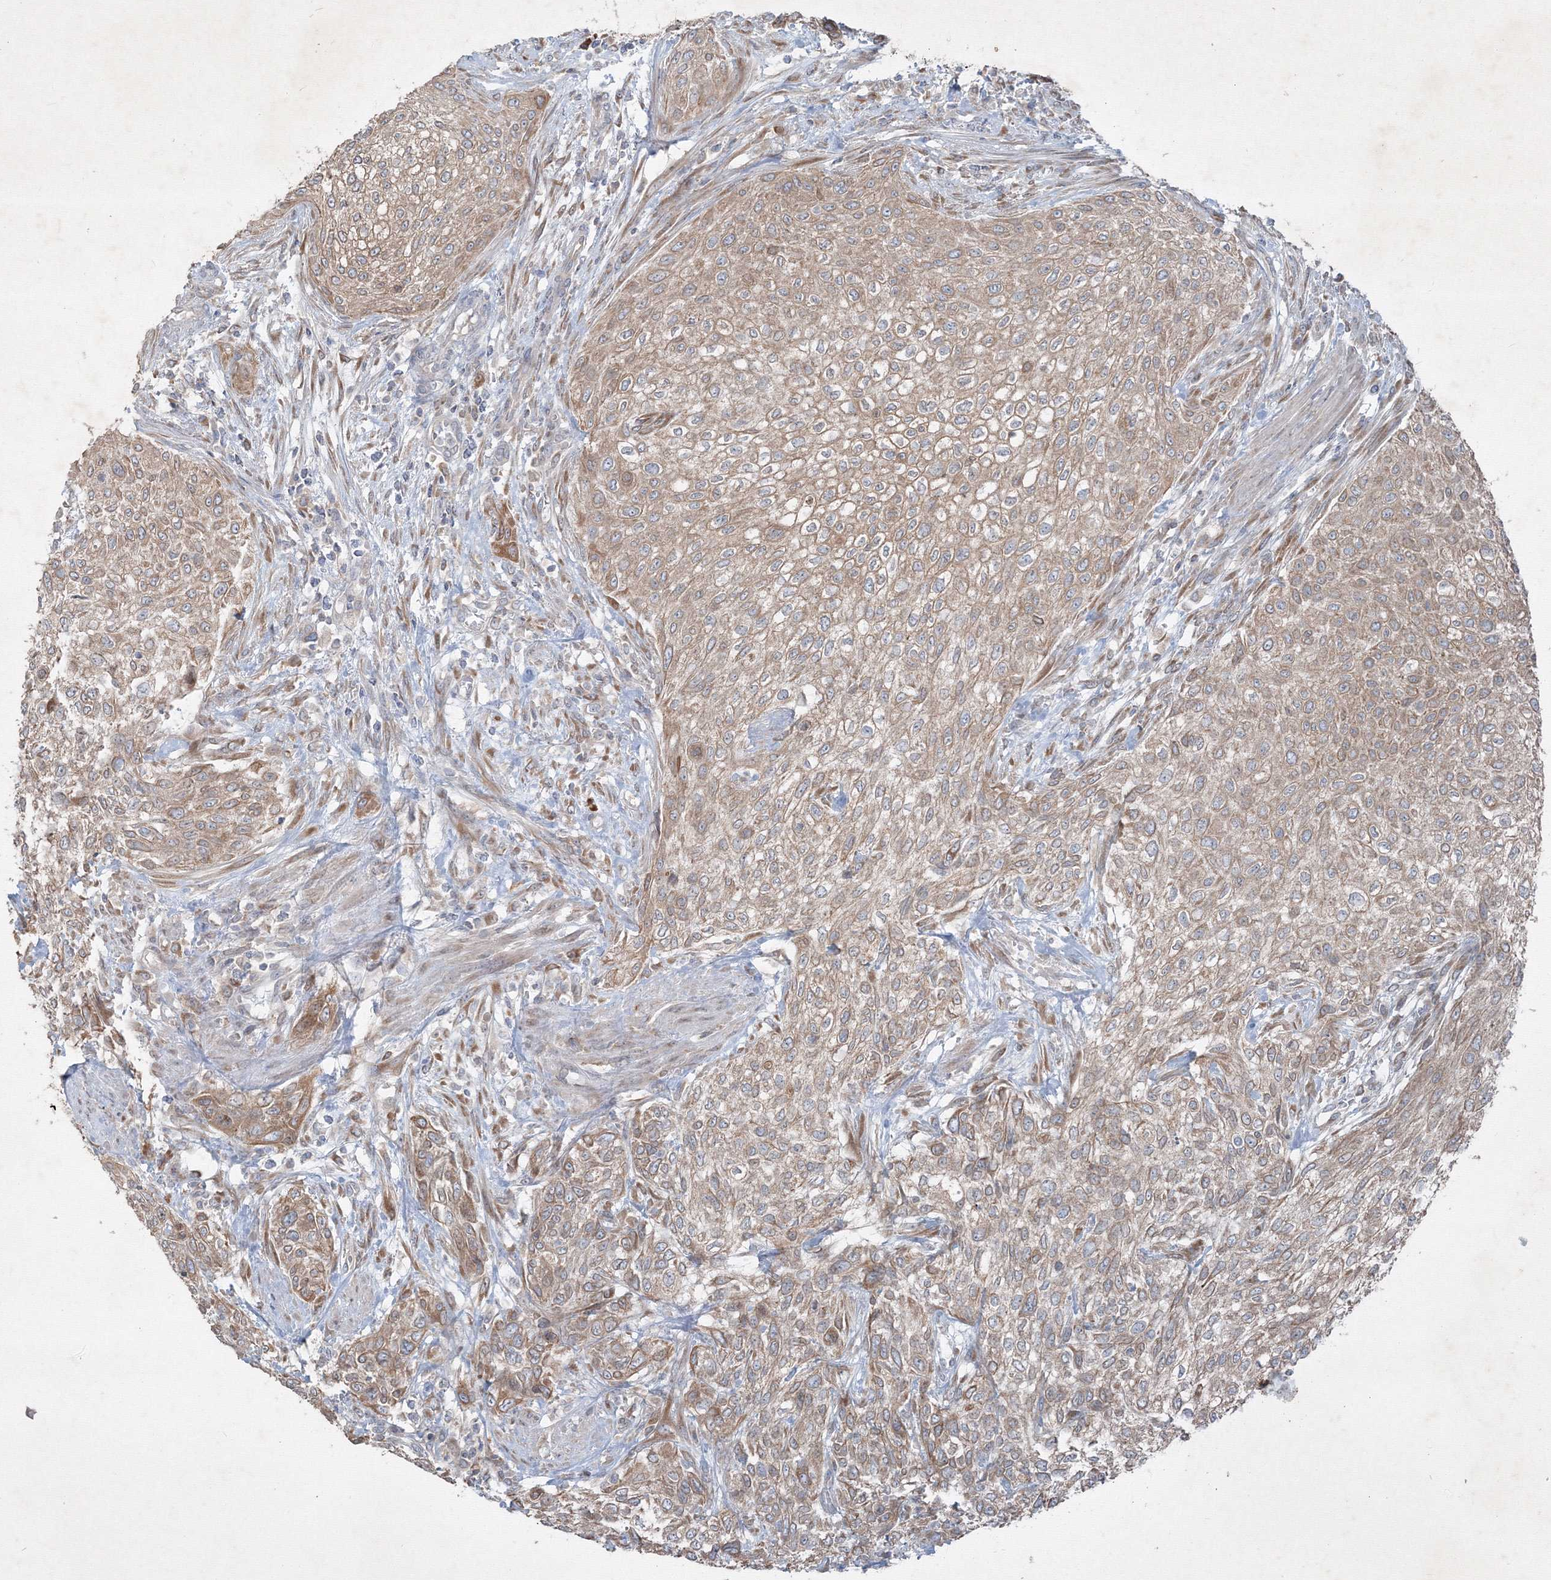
{"staining": {"intensity": "moderate", "quantity": ">75%", "location": "cytoplasmic/membranous"}, "tissue": "urothelial cancer", "cell_type": "Tumor cells", "image_type": "cancer", "snomed": [{"axis": "morphology", "description": "Urothelial carcinoma, High grade"}, {"axis": "topography", "description": "Urinary bladder"}], "caption": "Moderate cytoplasmic/membranous protein positivity is seen in approximately >75% of tumor cells in urothelial cancer.", "gene": "IFNAR1", "patient": {"sex": "male", "age": 35}}